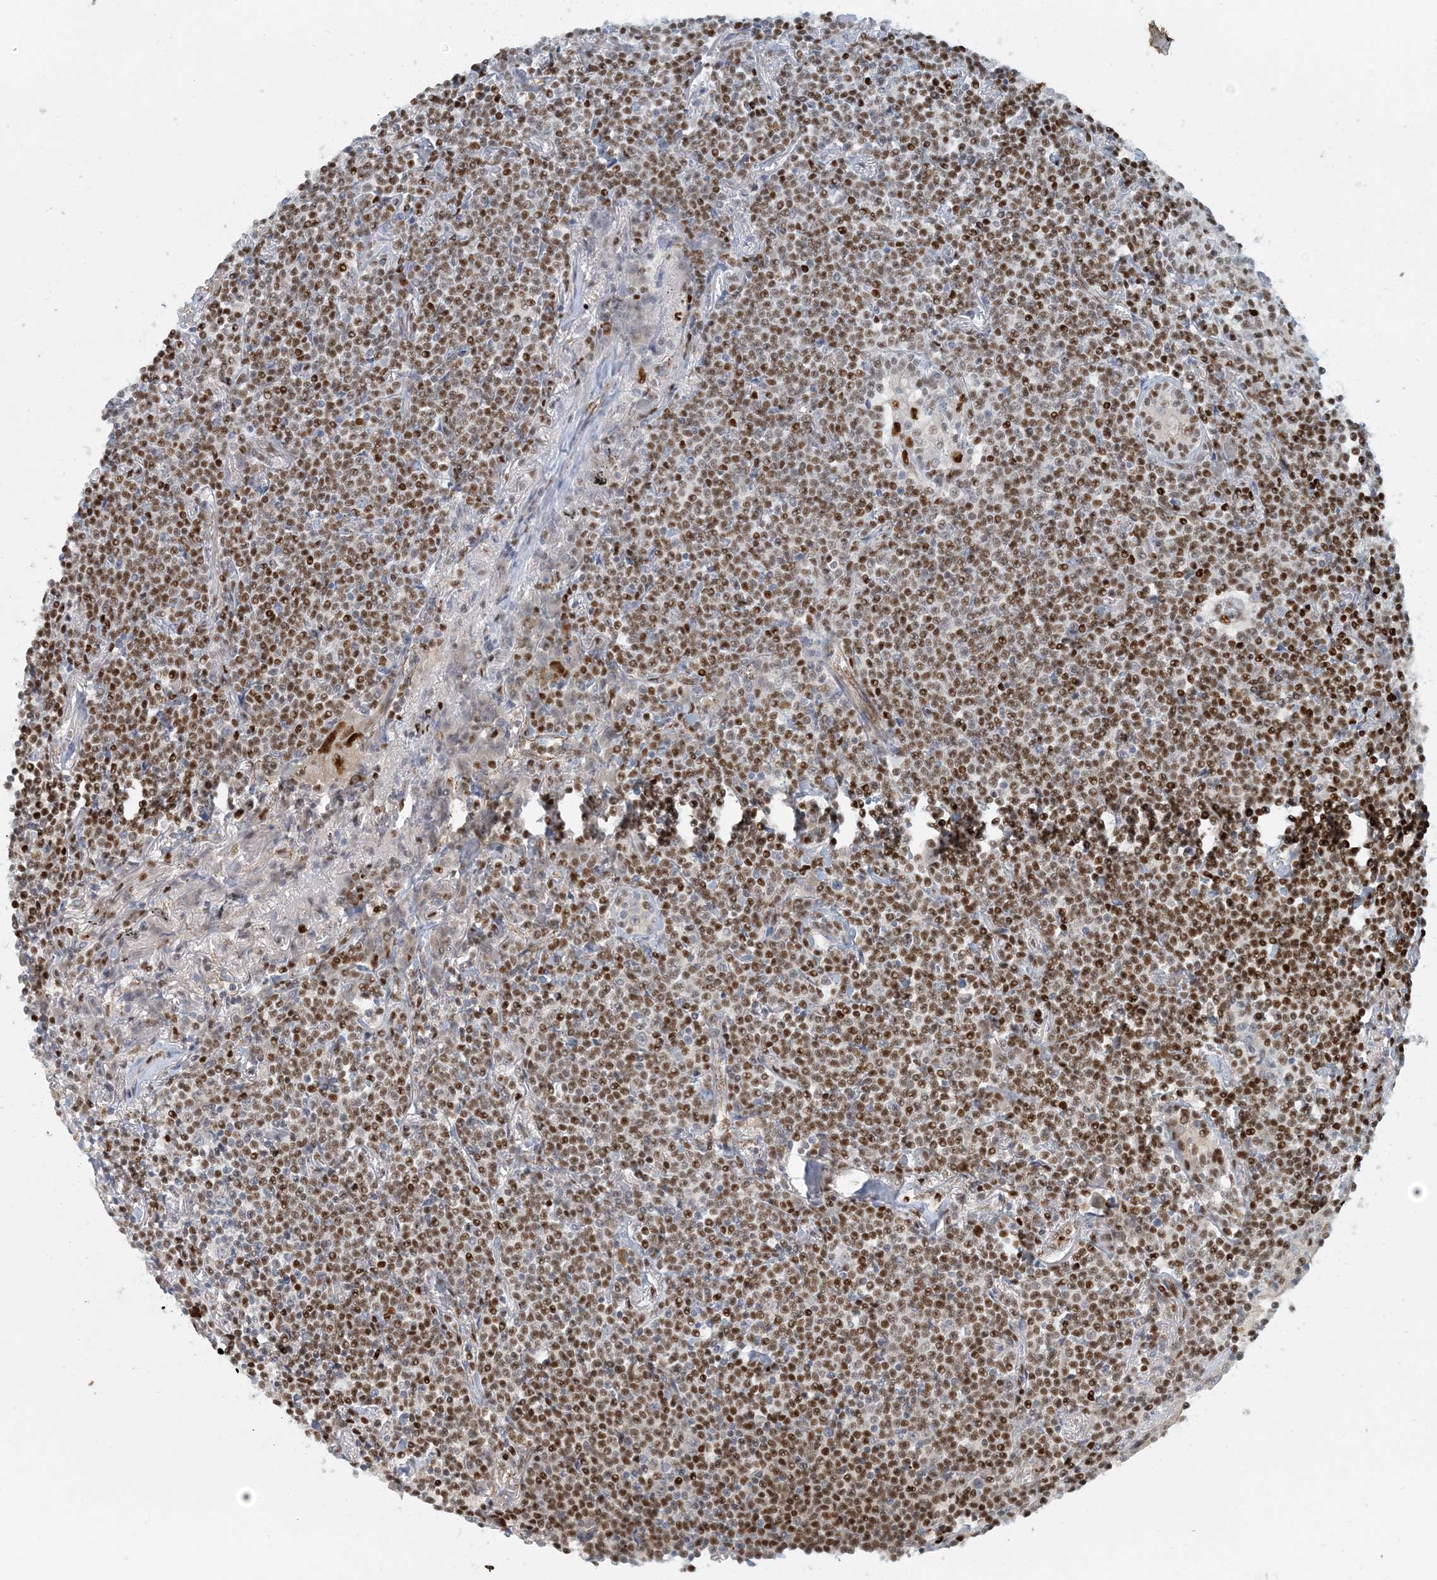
{"staining": {"intensity": "moderate", "quantity": ">75%", "location": "nuclear"}, "tissue": "lymphoma", "cell_type": "Tumor cells", "image_type": "cancer", "snomed": [{"axis": "morphology", "description": "Malignant lymphoma, non-Hodgkin's type, Low grade"}, {"axis": "topography", "description": "Lung"}], "caption": "Immunohistochemistry (IHC) histopathology image of lymphoma stained for a protein (brown), which displays medium levels of moderate nuclear positivity in approximately >75% of tumor cells.", "gene": "AK9", "patient": {"sex": "female", "age": 71}}